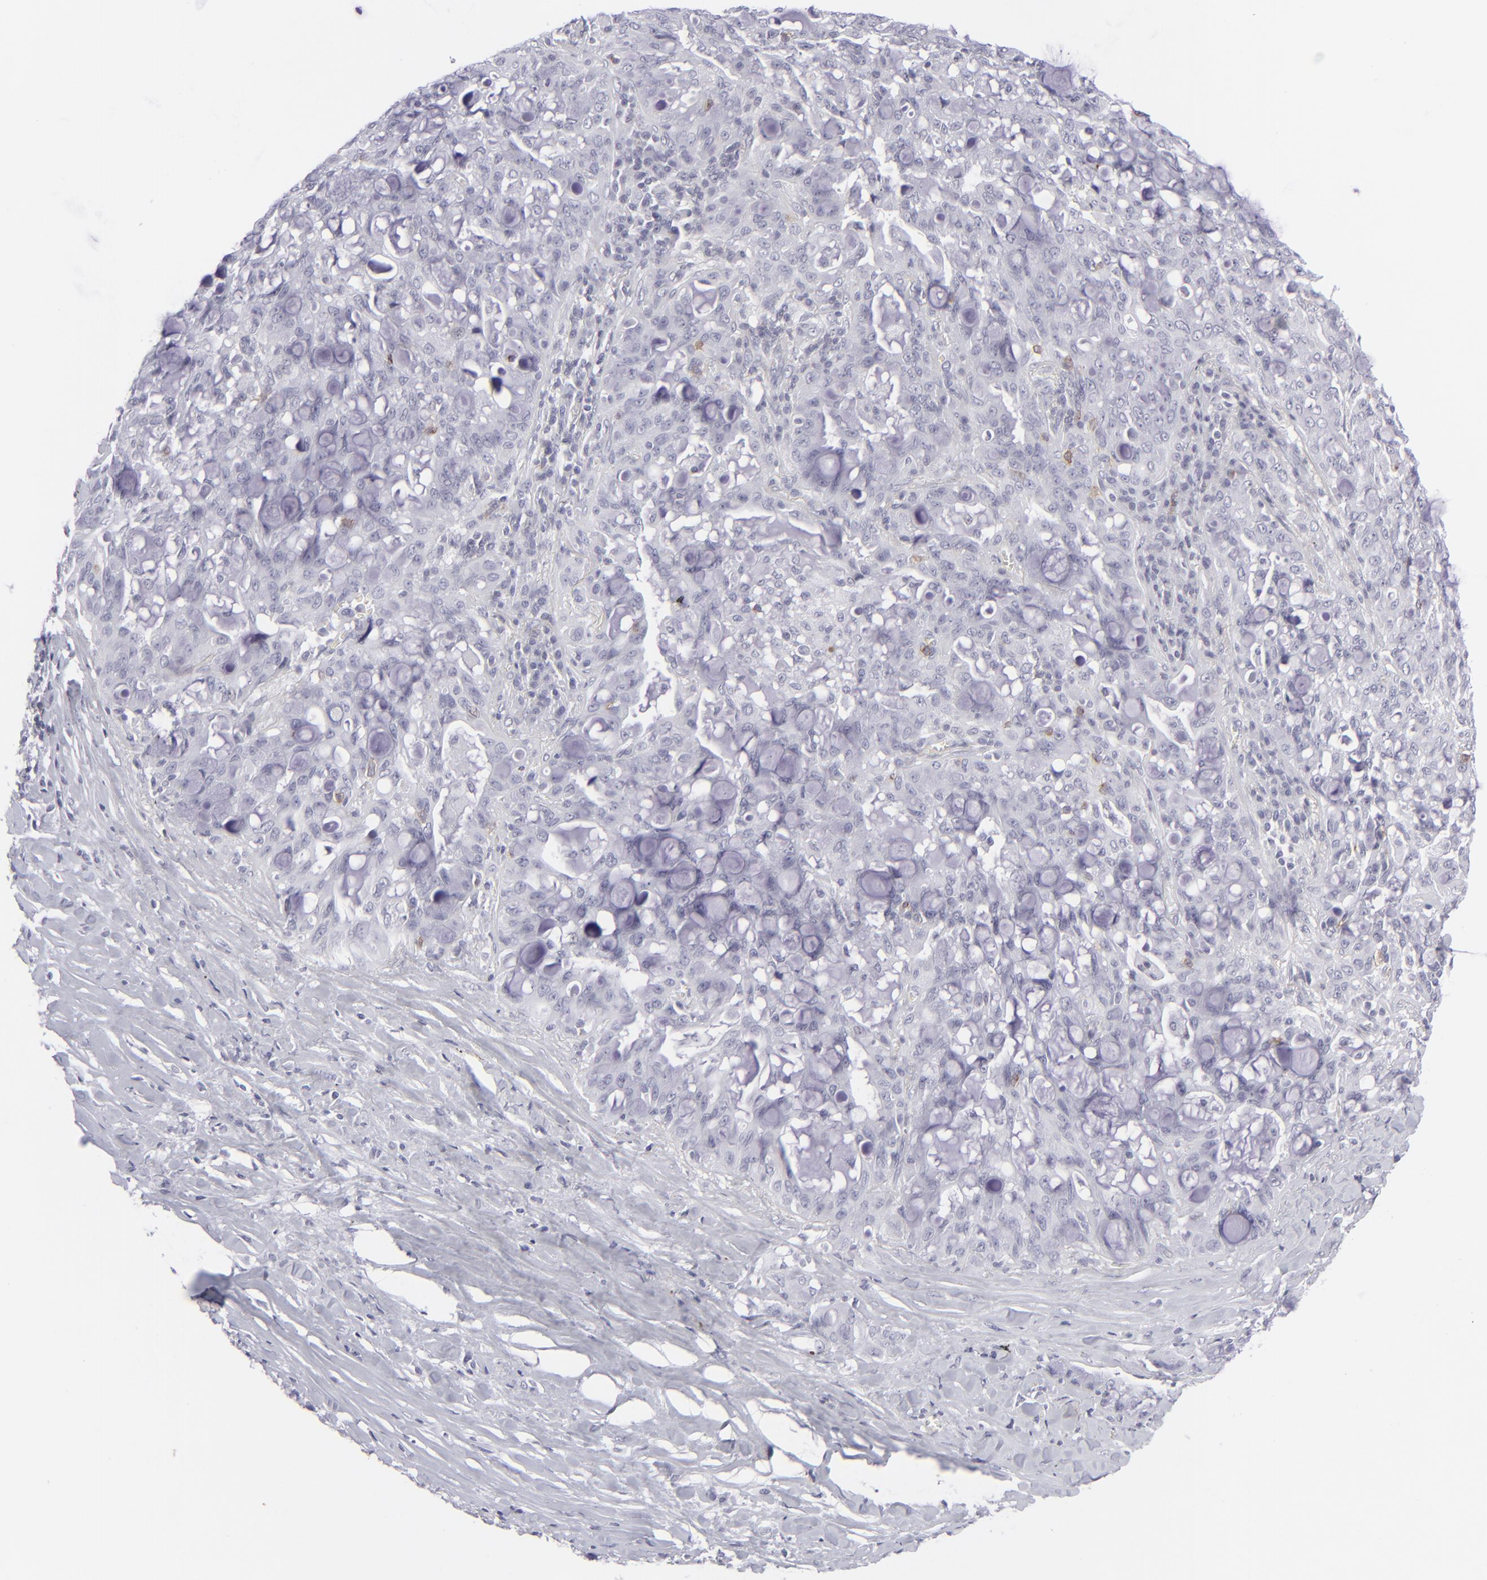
{"staining": {"intensity": "negative", "quantity": "none", "location": "none"}, "tissue": "lung cancer", "cell_type": "Tumor cells", "image_type": "cancer", "snomed": [{"axis": "morphology", "description": "Adenocarcinoma, NOS"}, {"axis": "topography", "description": "Lung"}], "caption": "This is a image of immunohistochemistry (IHC) staining of lung adenocarcinoma, which shows no expression in tumor cells.", "gene": "CD7", "patient": {"sex": "female", "age": 44}}